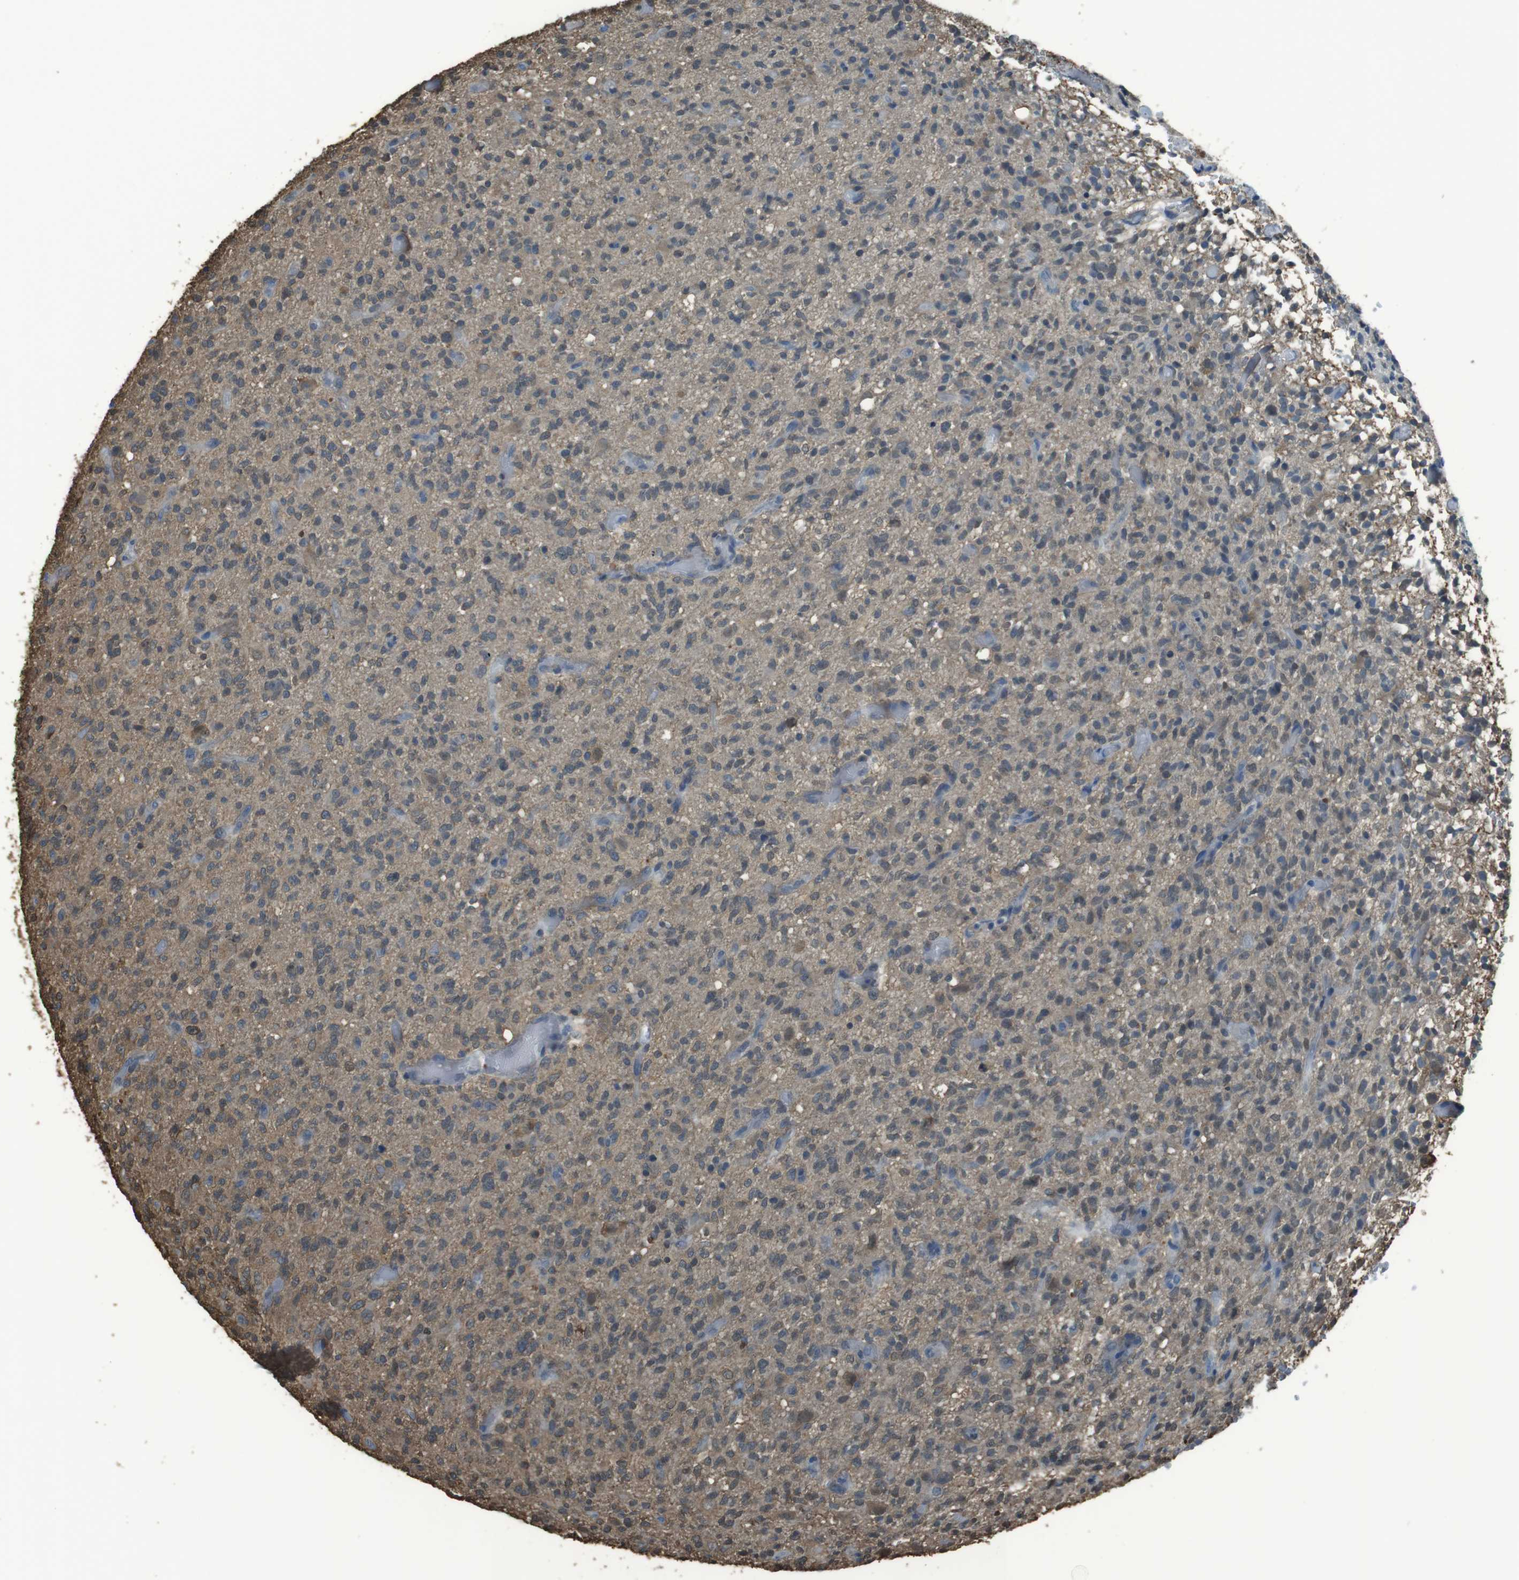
{"staining": {"intensity": "moderate", "quantity": "<25%", "location": "cytoplasmic/membranous"}, "tissue": "glioma", "cell_type": "Tumor cells", "image_type": "cancer", "snomed": [{"axis": "morphology", "description": "Glioma, malignant, High grade"}, {"axis": "topography", "description": "Brain"}], "caption": "Glioma stained for a protein (brown) exhibits moderate cytoplasmic/membranous positive expression in approximately <25% of tumor cells.", "gene": "TWSG1", "patient": {"sex": "male", "age": 71}}